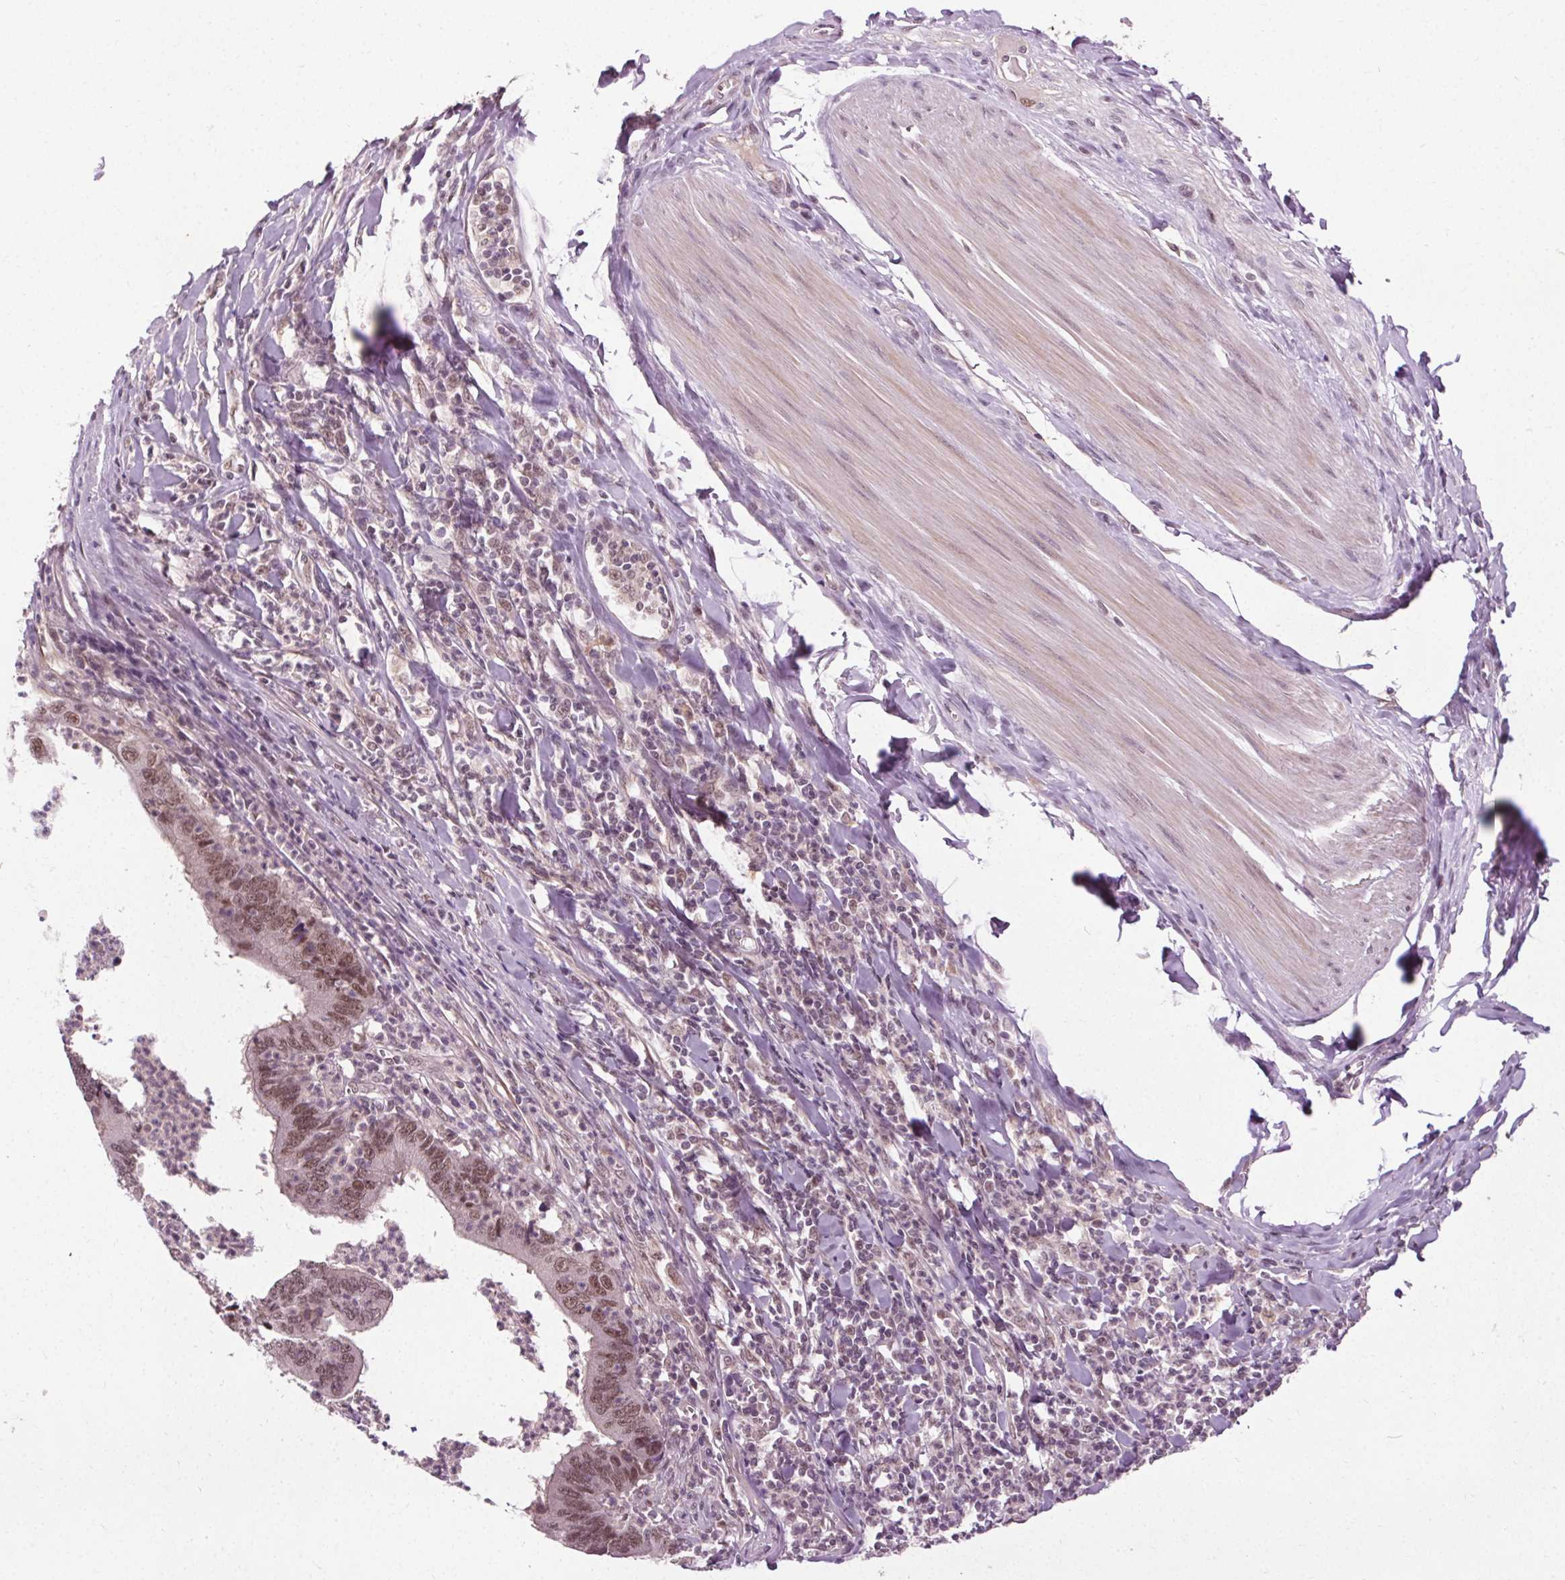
{"staining": {"intensity": "moderate", "quantity": ">75%", "location": "nuclear"}, "tissue": "colorectal cancer", "cell_type": "Tumor cells", "image_type": "cancer", "snomed": [{"axis": "morphology", "description": "Adenocarcinoma, NOS"}, {"axis": "topography", "description": "Colon"}], "caption": "Immunohistochemistry histopathology image of colorectal cancer stained for a protein (brown), which exhibits medium levels of moderate nuclear expression in approximately >75% of tumor cells.", "gene": "MED6", "patient": {"sex": "female", "age": 67}}